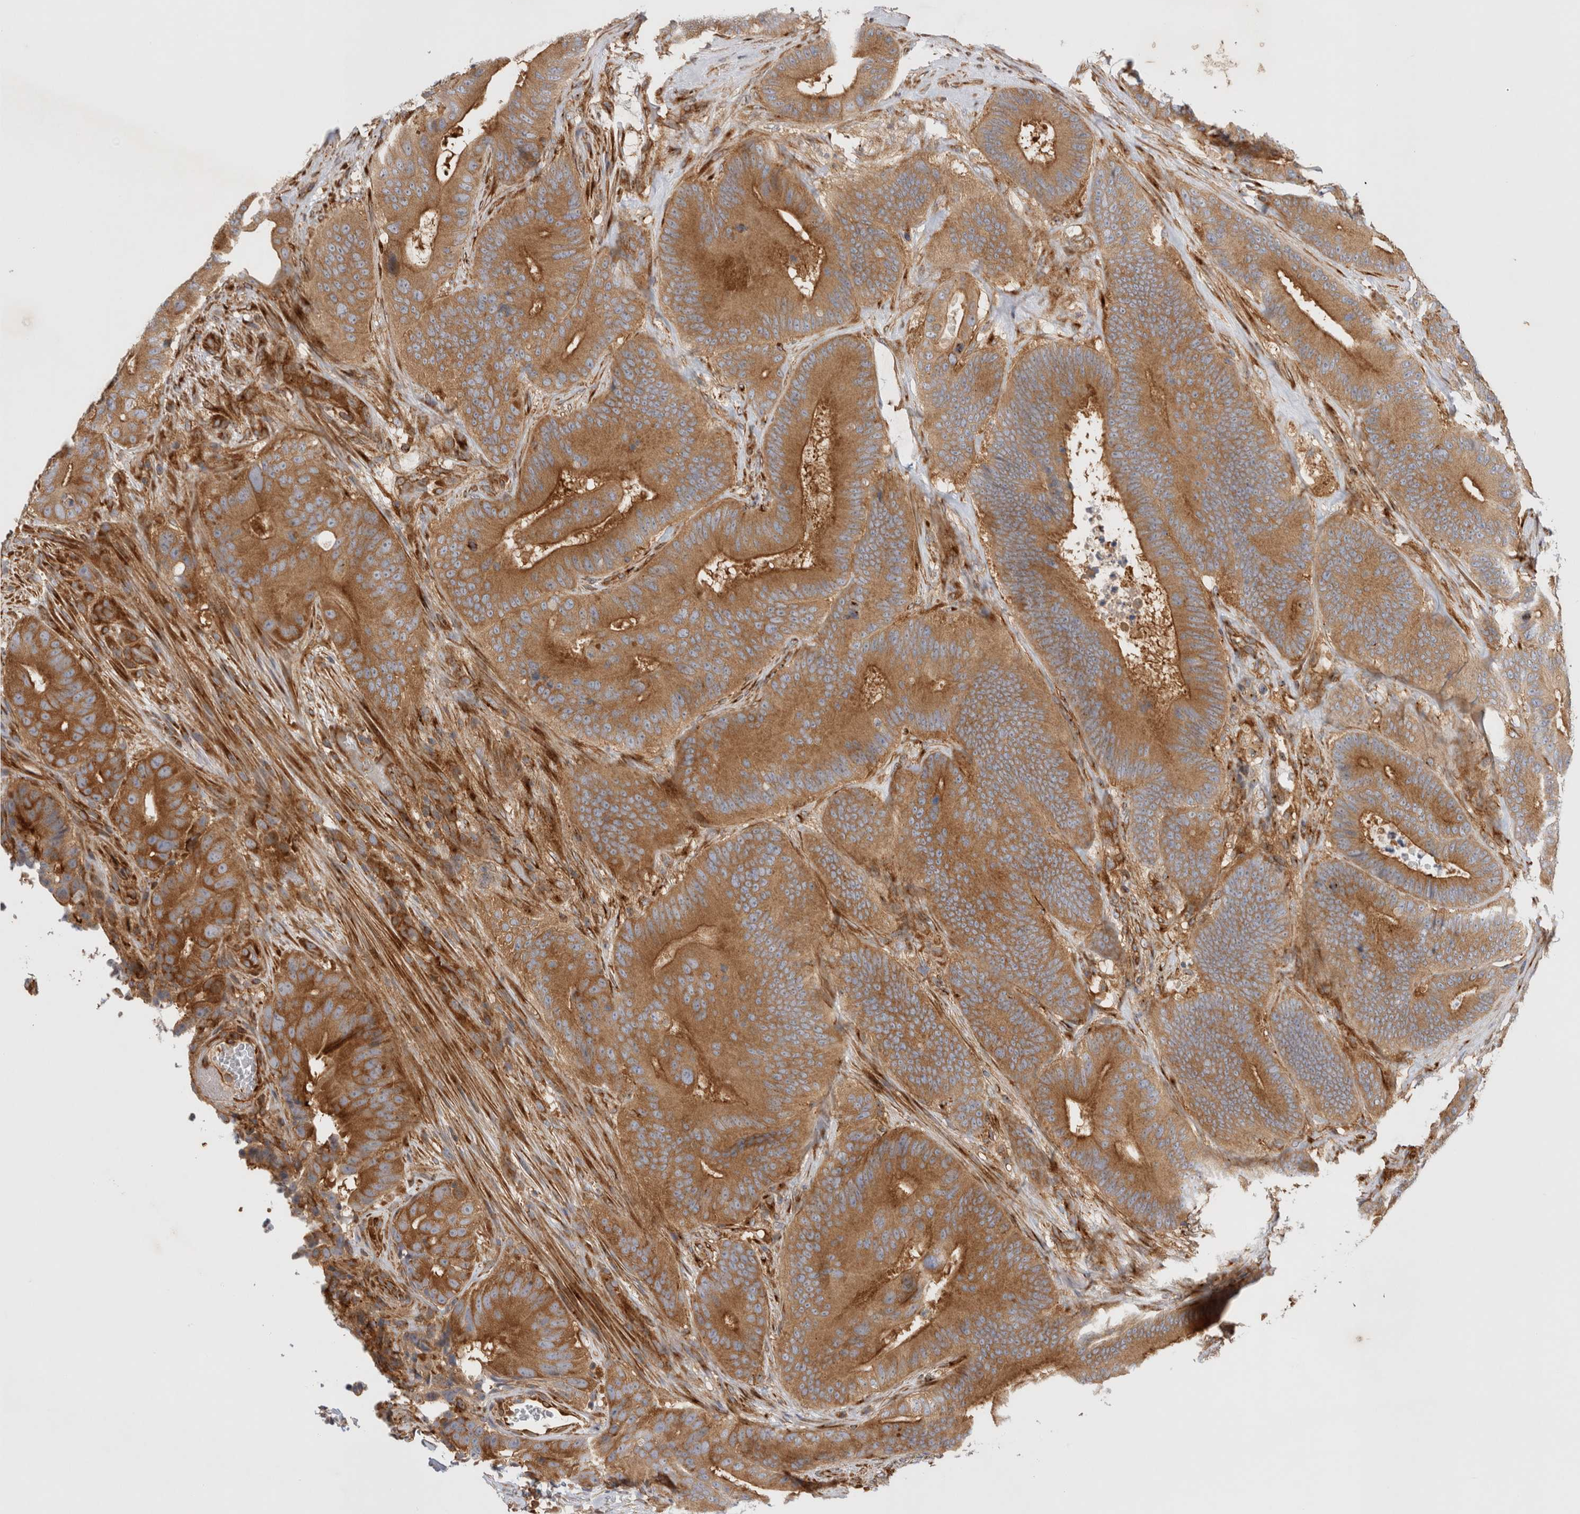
{"staining": {"intensity": "moderate", "quantity": ">75%", "location": "cytoplasmic/membranous"}, "tissue": "colorectal cancer", "cell_type": "Tumor cells", "image_type": "cancer", "snomed": [{"axis": "morphology", "description": "Adenocarcinoma, NOS"}, {"axis": "topography", "description": "Colon"}], "caption": "Colorectal adenocarcinoma was stained to show a protein in brown. There is medium levels of moderate cytoplasmic/membranous staining in approximately >75% of tumor cells.", "gene": "GPR150", "patient": {"sex": "male", "age": 83}}